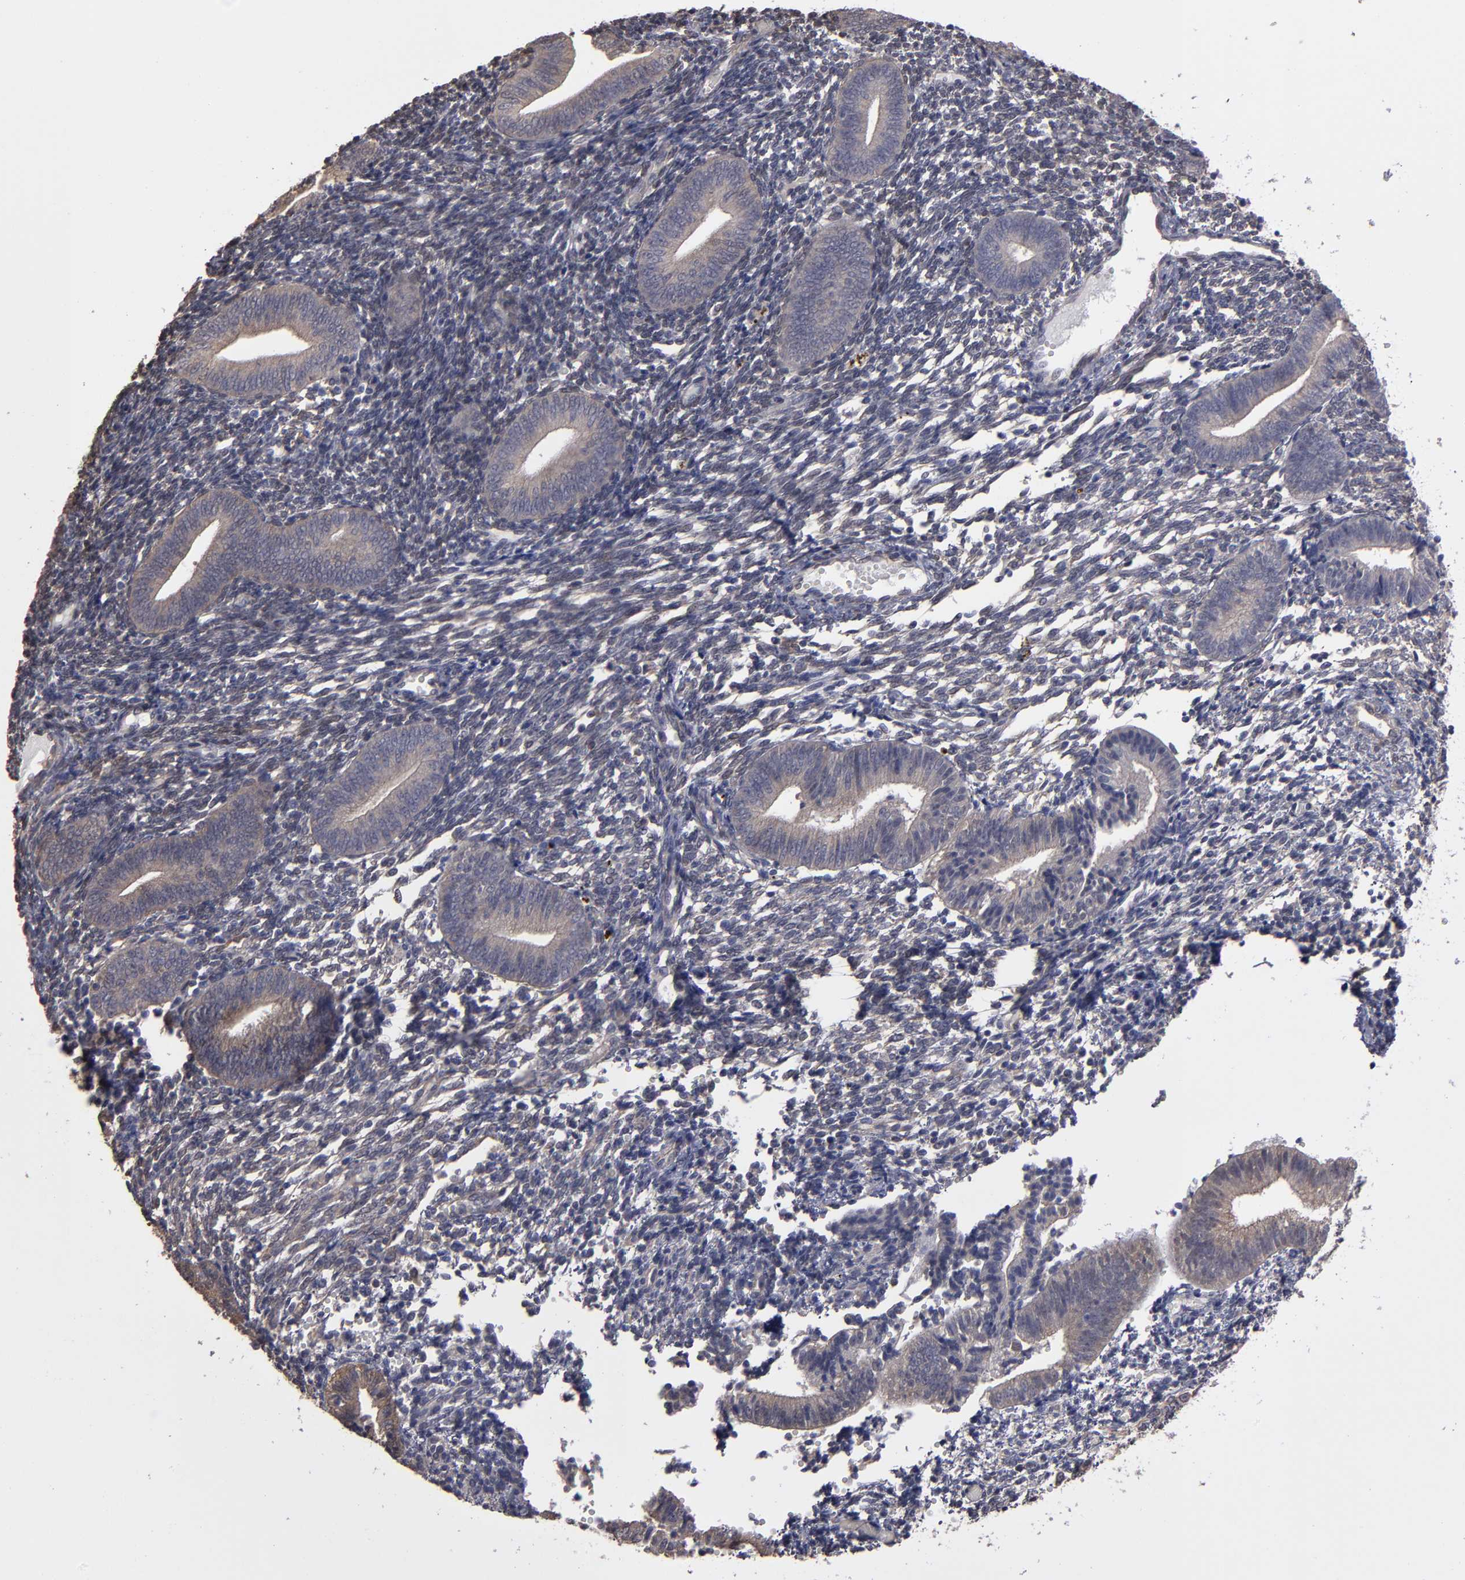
{"staining": {"intensity": "weak", "quantity": "25%-75%", "location": "cytoplasmic/membranous"}, "tissue": "endometrium", "cell_type": "Cells in endometrial stroma", "image_type": "normal", "snomed": [{"axis": "morphology", "description": "Normal tissue, NOS"}, {"axis": "topography", "description": "Uterus"}, {"axis": "topography", "description": "Endometrium"}], "caption": "Immunohistochemistry histopathology image of unremarkable endometrium stained for a protein (brown), which reveals low levels of weak cytoplasmic/membranous positivity in approximately 25%-75% of cells in endometrial stroma.", "gene": "NDRG2", "patient": {"sex": "female", "age": 33}}